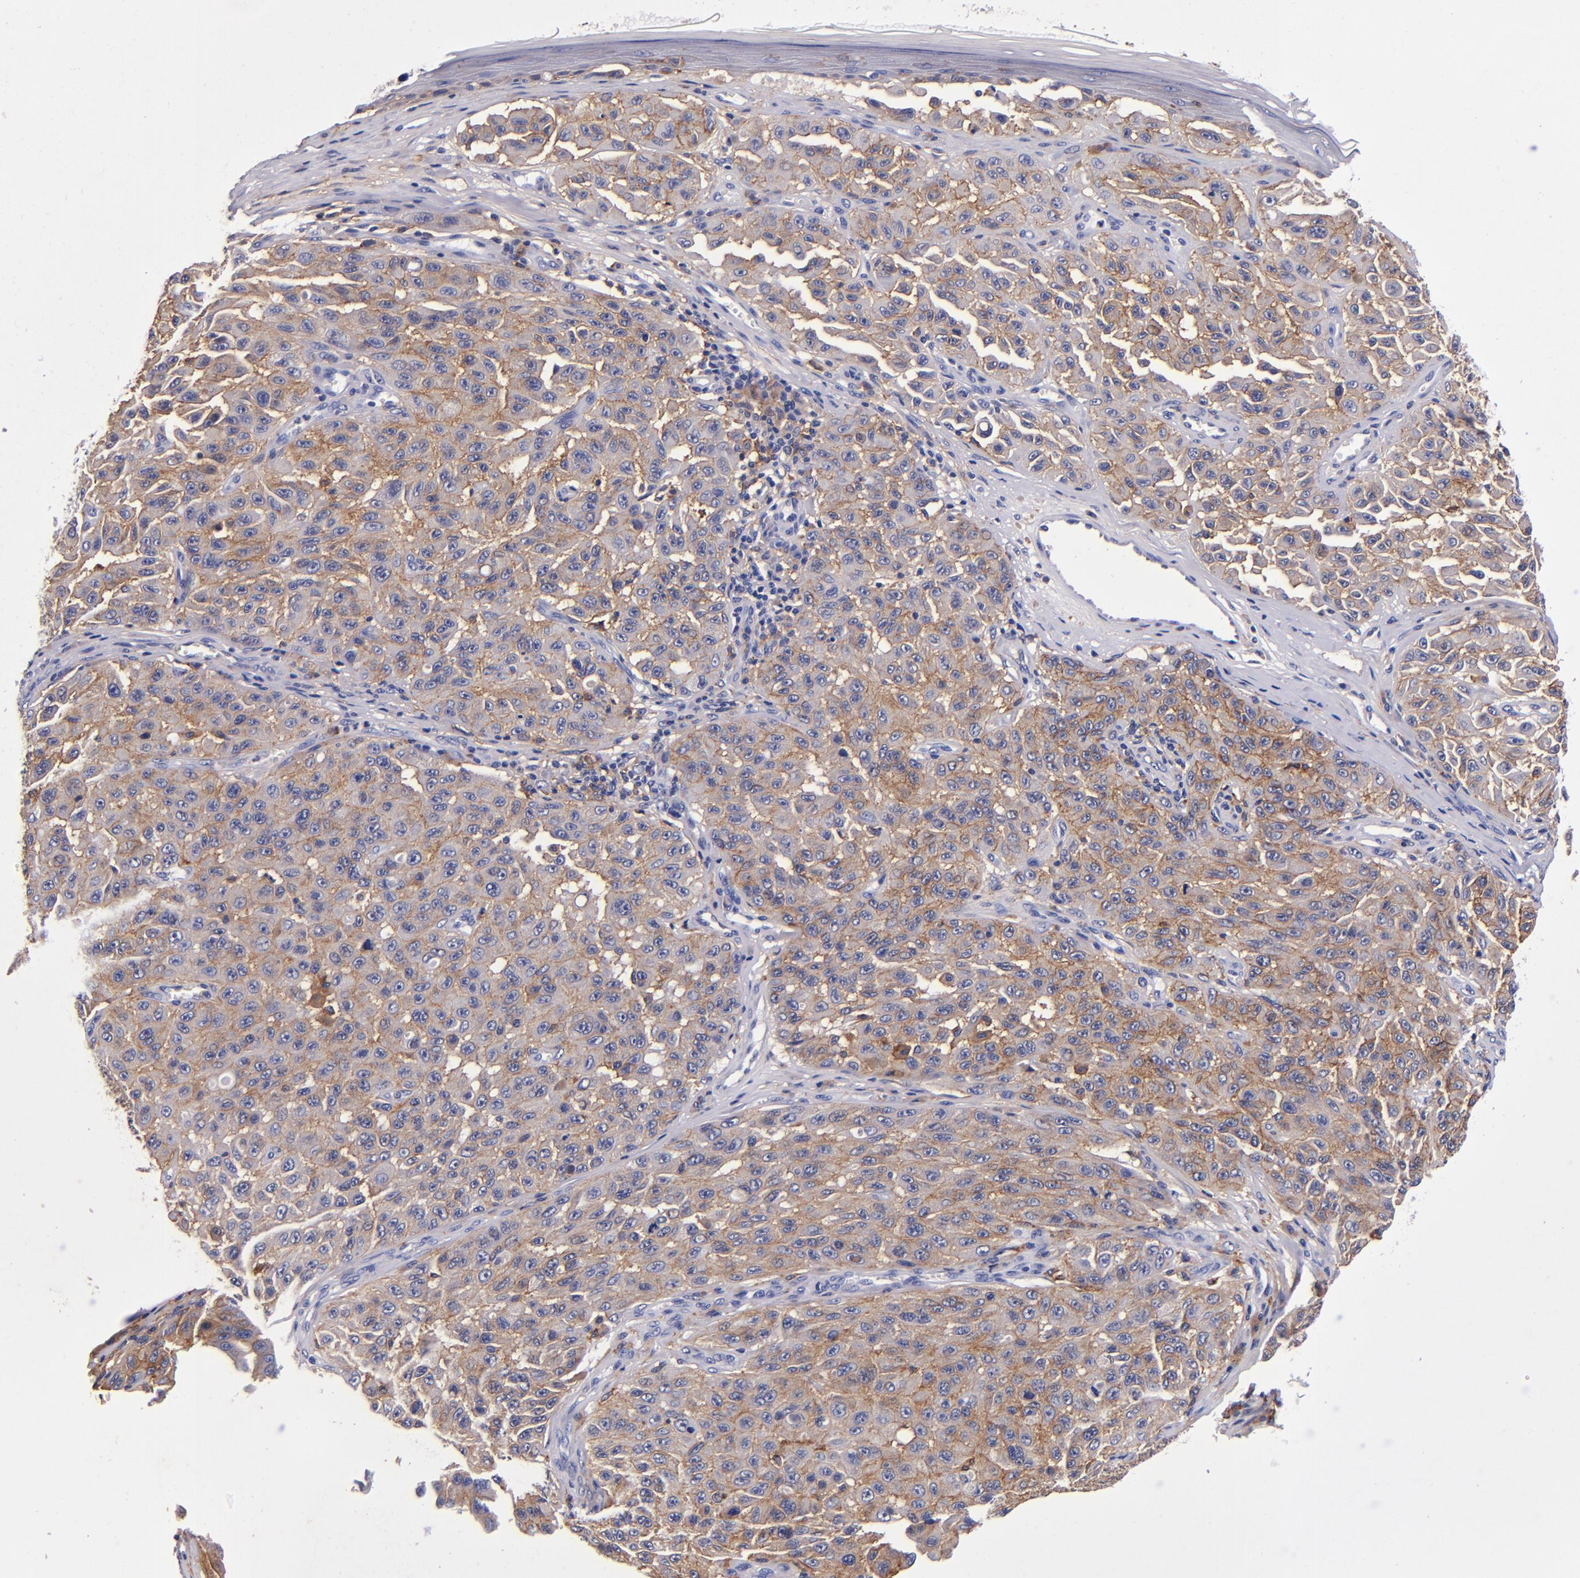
{"staining": {"intensity": "moderate", "quantity": ">75%", "location": "cytoplasmic/membranous"}, "tissue": "melanoma", "cell_type": "Tumor cells", "image_type": "cancer", "snomed": [{"axis": "morphology", "description": "Malignant melanoma, NOS"}, {"axis": "topography", "description": "Skin"}], "caption": "Human melanoma stained with a protein marker exhibits moderate staining in tumor cells.", "gene": "SIRPA", "patient": {"sex": "male", "age": 30}}